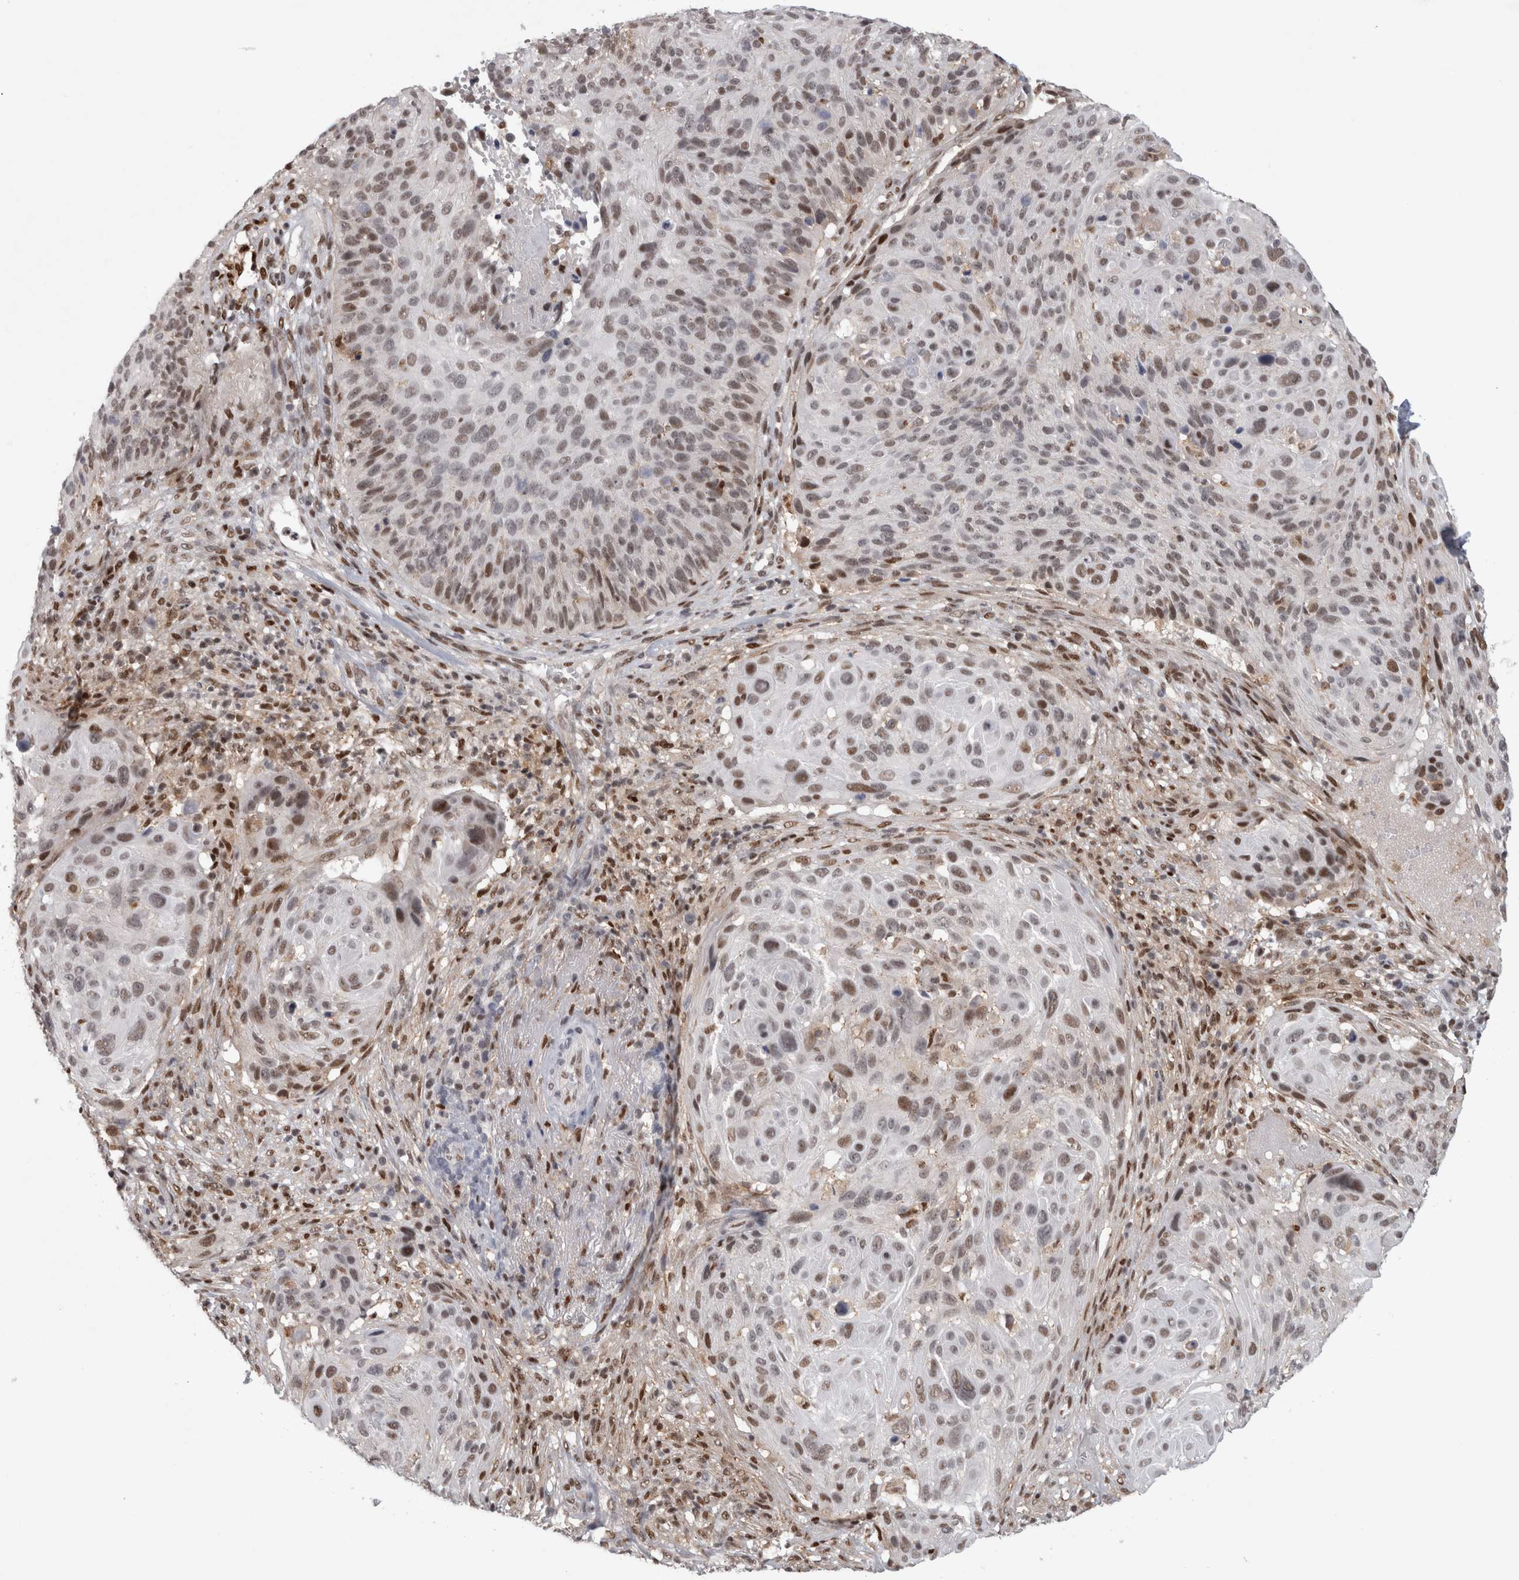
{"staining": {"intensity": "weak", "quantity": "25%-75%", "location": "nuclear"}, "tissue": "cervical cancer", "cell_type": "Tumor cells", "image_type": "cancer", "snomed": [{"axis": "morphology", "description": "Squamous cell carcinoma, NOS"}, {"axis": "topography", "description": "Cervix"}], "caption": "High-power microscopy captured an immunohistochemistry histopathology image of cervical squamous cell carcinoma, revealing weak nuclear expression in approximately 25%-75% of tumor cells.", "gene": "SRARP", "patient": {"sex": "female", "age": 74}}